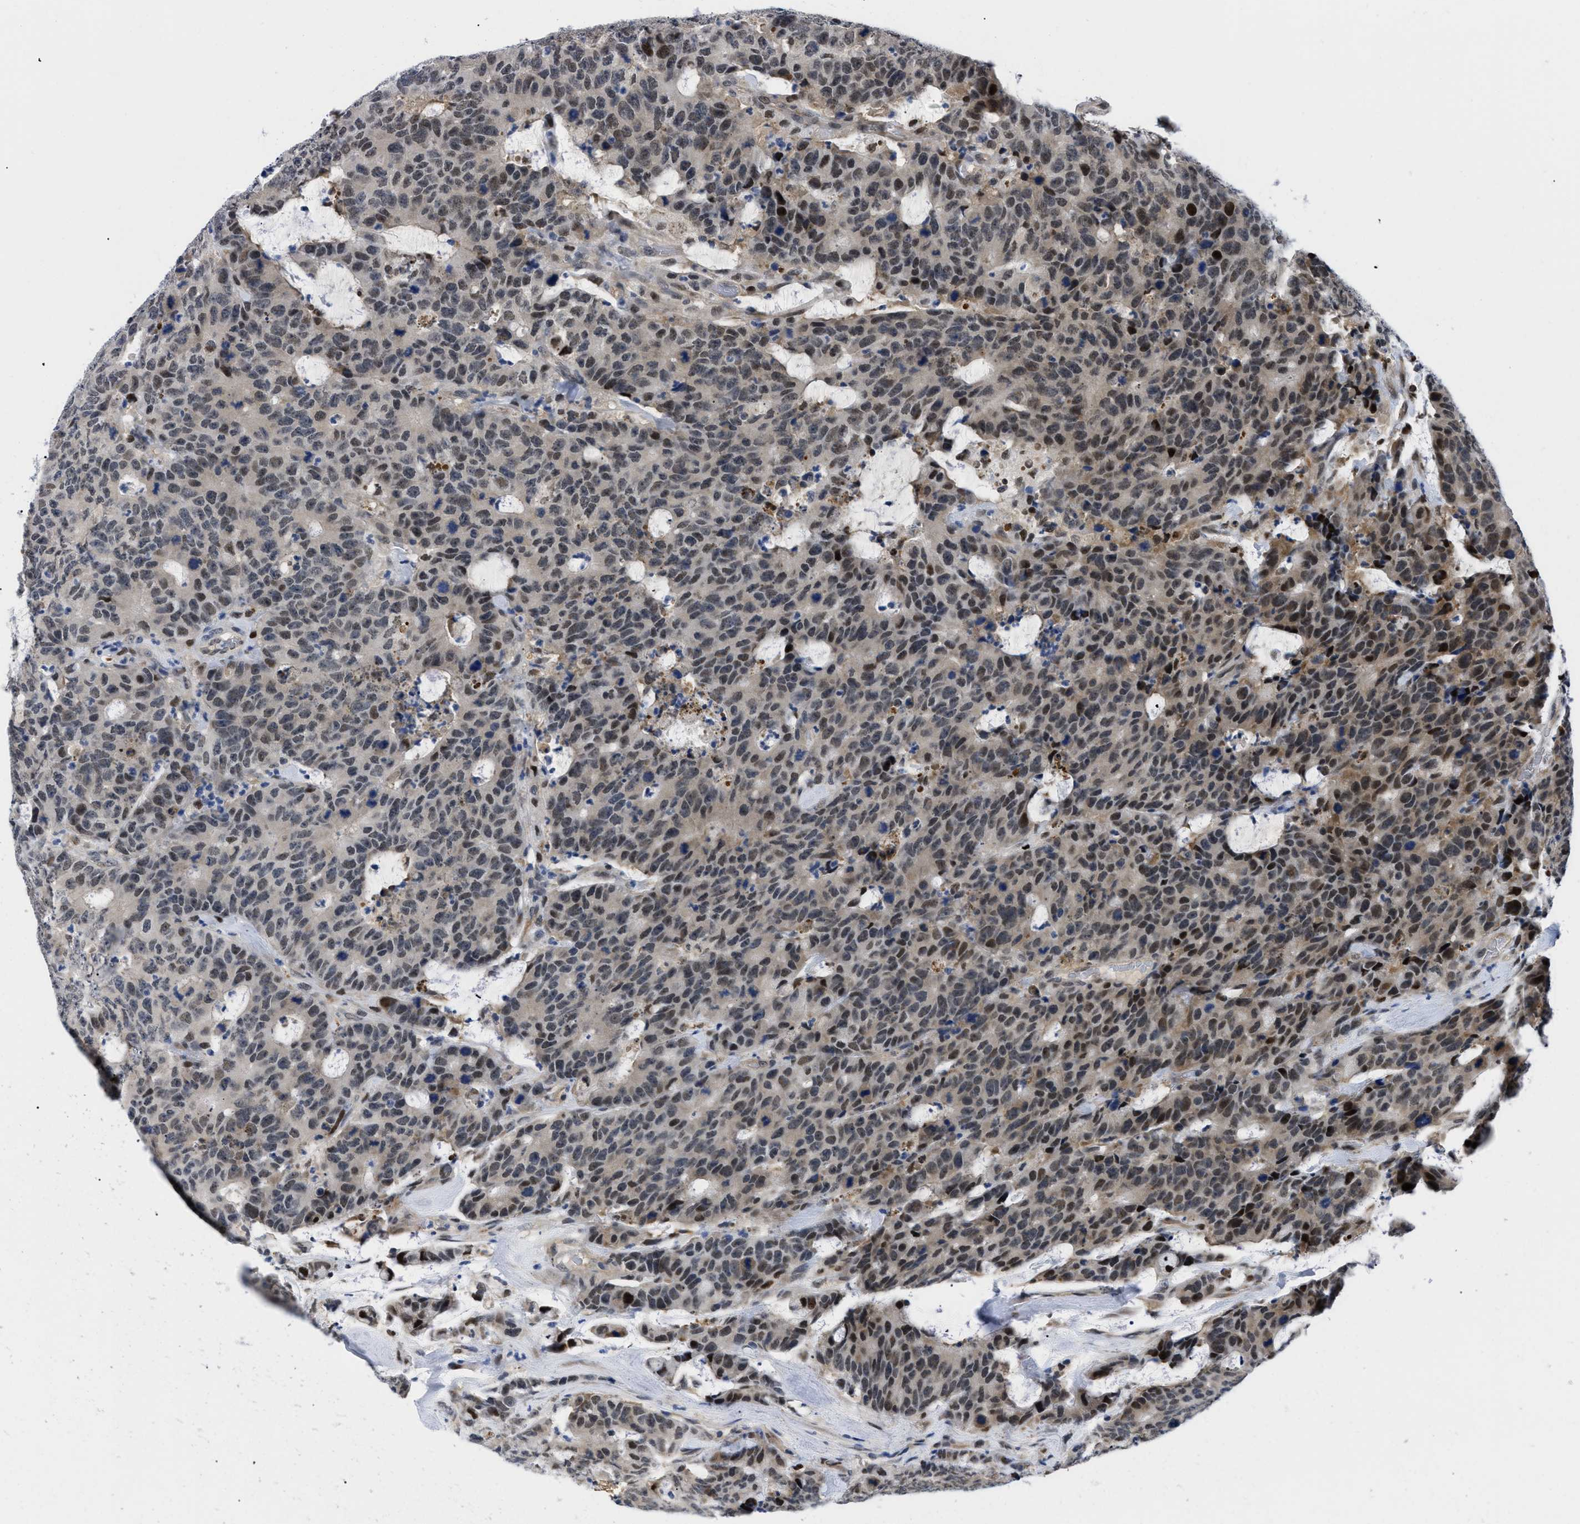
{"staining": {"intensity": "moderate", "quantity": "25%-75%", "location": "nuclear"}, "tissue": "colorectal cancer", "cell_type": "Tumor cells", "image_type": "cancer", "snomed": [{"axis": "morphology", "description": "Adenocarcinoma, NOS"}, {"axis": "topography", "description": "Colon"}], "caption": "Immunohistochemistry image of colorectal cancer stained for a protein (brown), which exhibits medium levels of moderate nuclear expression in about 25%-75% of tumor cells.", "gene": "SLC29A2", "patient": {"sex": "female", "age": 86}}